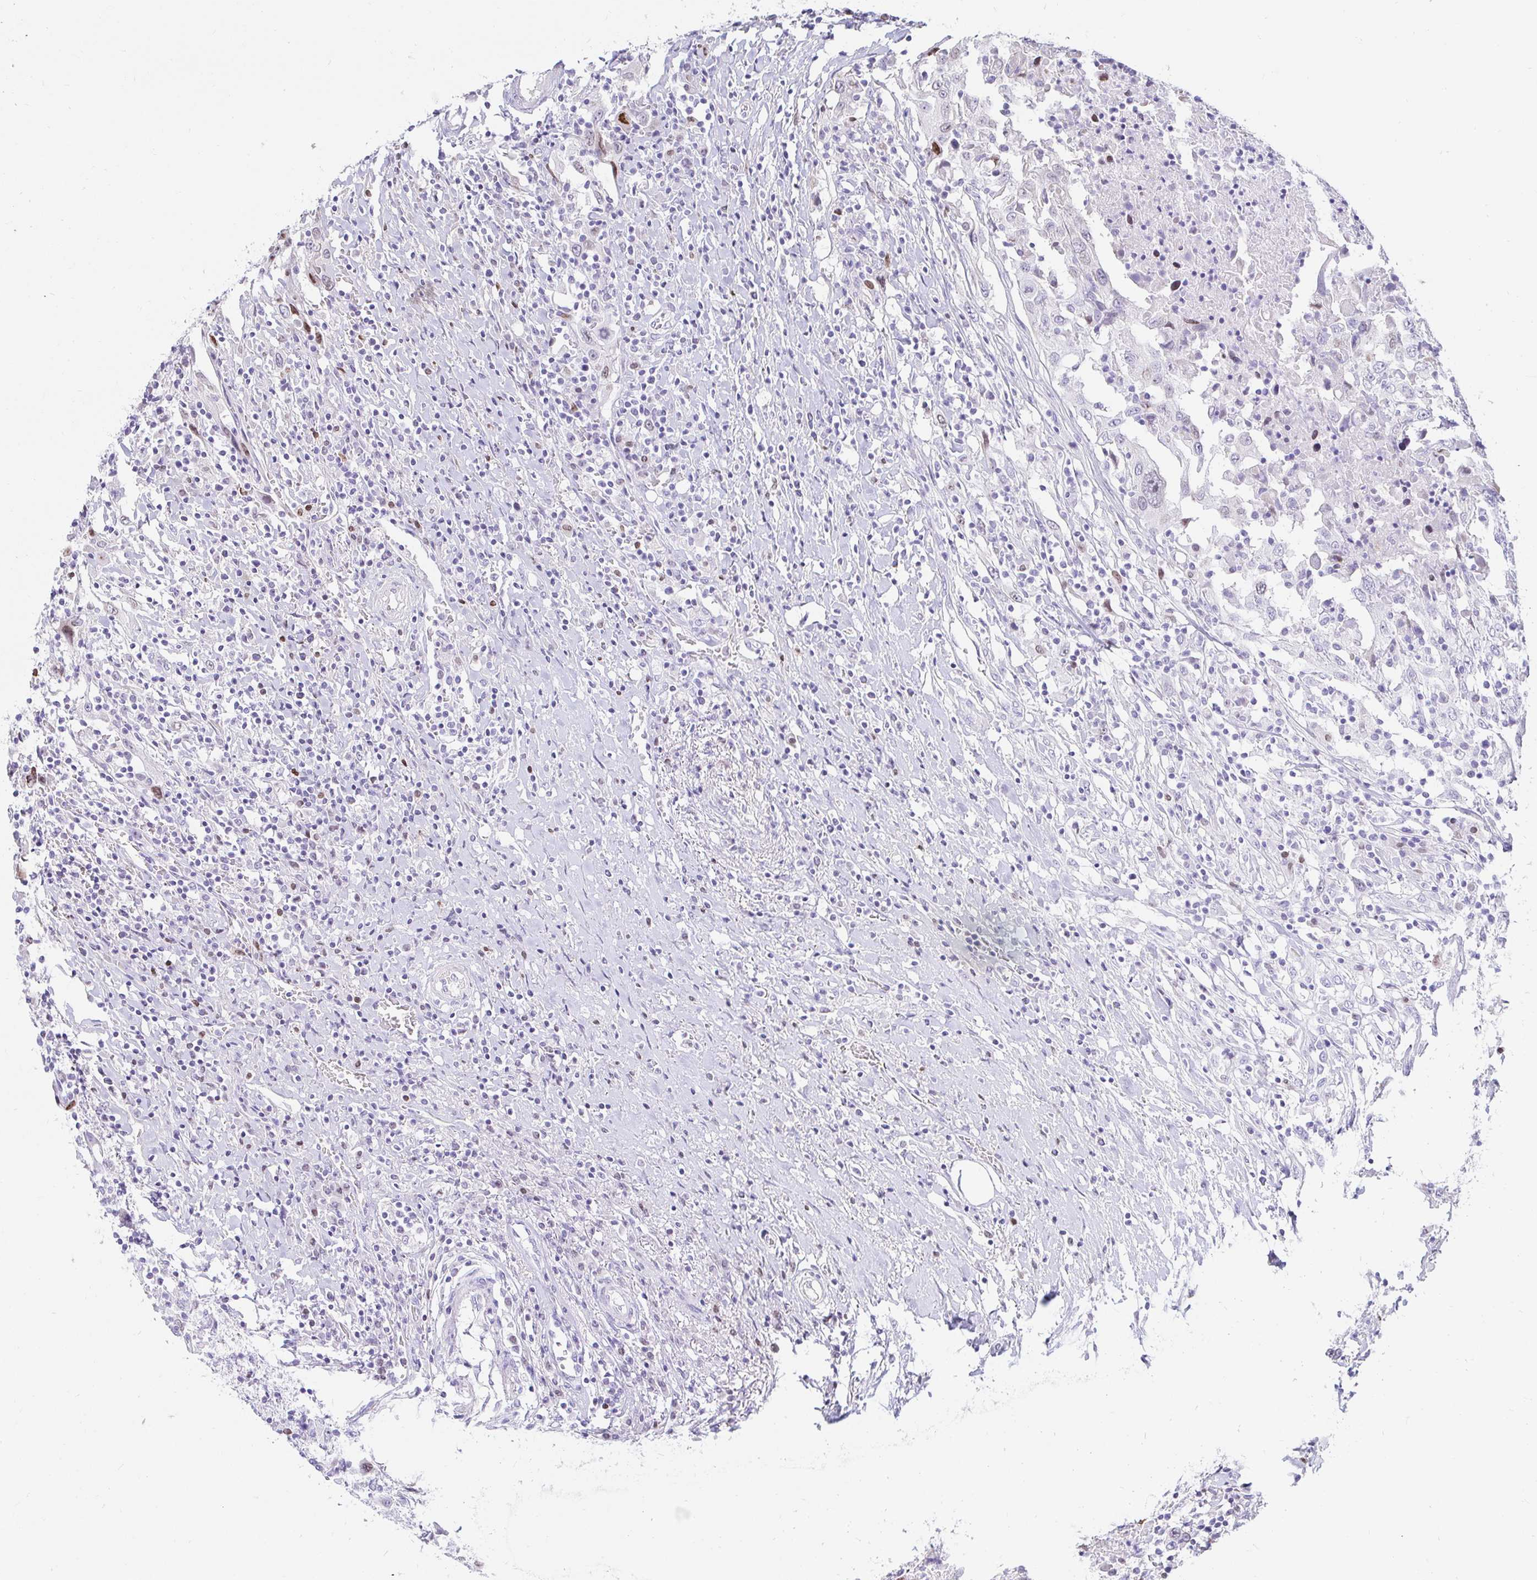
{"staining": {"intensity": "negative", "quantity": "none", "location": "none"}, "tissue": "urothelial cancer", "cell_type": "Tumor cells", "image_type": "cancer", "snomed": [{"axis": "morphology", "description": "Urothelial carcinoma, High grade"}, {"axis": "topography", "description": "Urinary bladder"}], "caption": "An image of urothelial cancer stained for a protein displays no brown staining in tumor cells.", "gene": "CAPSL", "patient": {"sex": "male", "age": 61}}